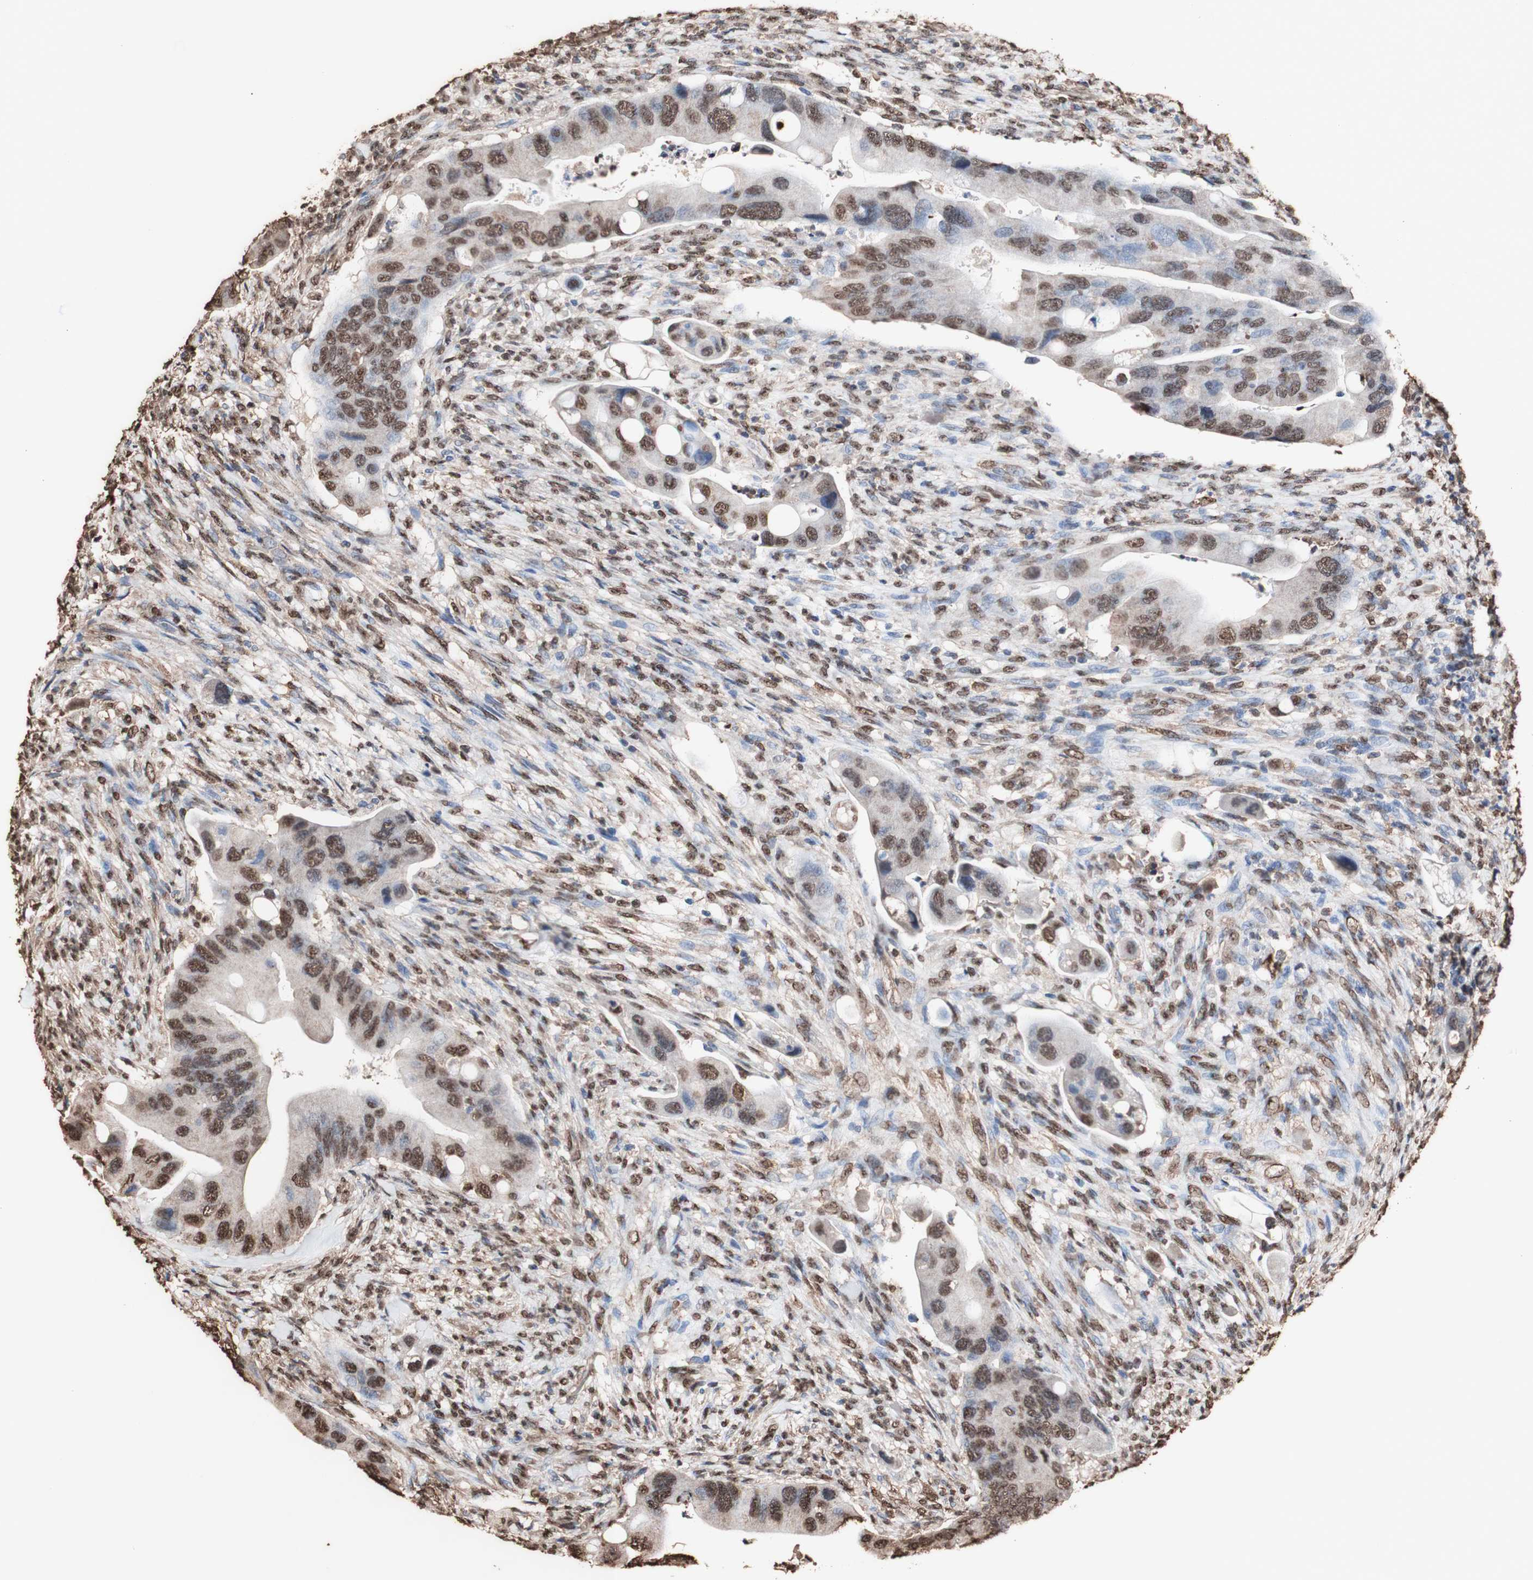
{"staining": {"intensity": "strong", "quantity": ">75%", "location": "cytoplasmic/membranous,nuclear"}, "tissue": "colorectal cancer", "cell_type": "Tumor cells", "image_type": "cancer", "snomed": [{"axis": "morphology", "description": "Adenocarcinoma, NOS"}, {"axis": "topography", "description": "Rectum"}], "caption": "DAB immunohistochemical staining of colorectal cancer exhibits strong cytoplasmic/membranous and nuclear protein positivity in approximately >75% of tumor cells. (DAB = brown stain, brightfield microscopy at high magnification).", "gene": "PIDD1", "patient": {"sex": "female", "age": 57}}